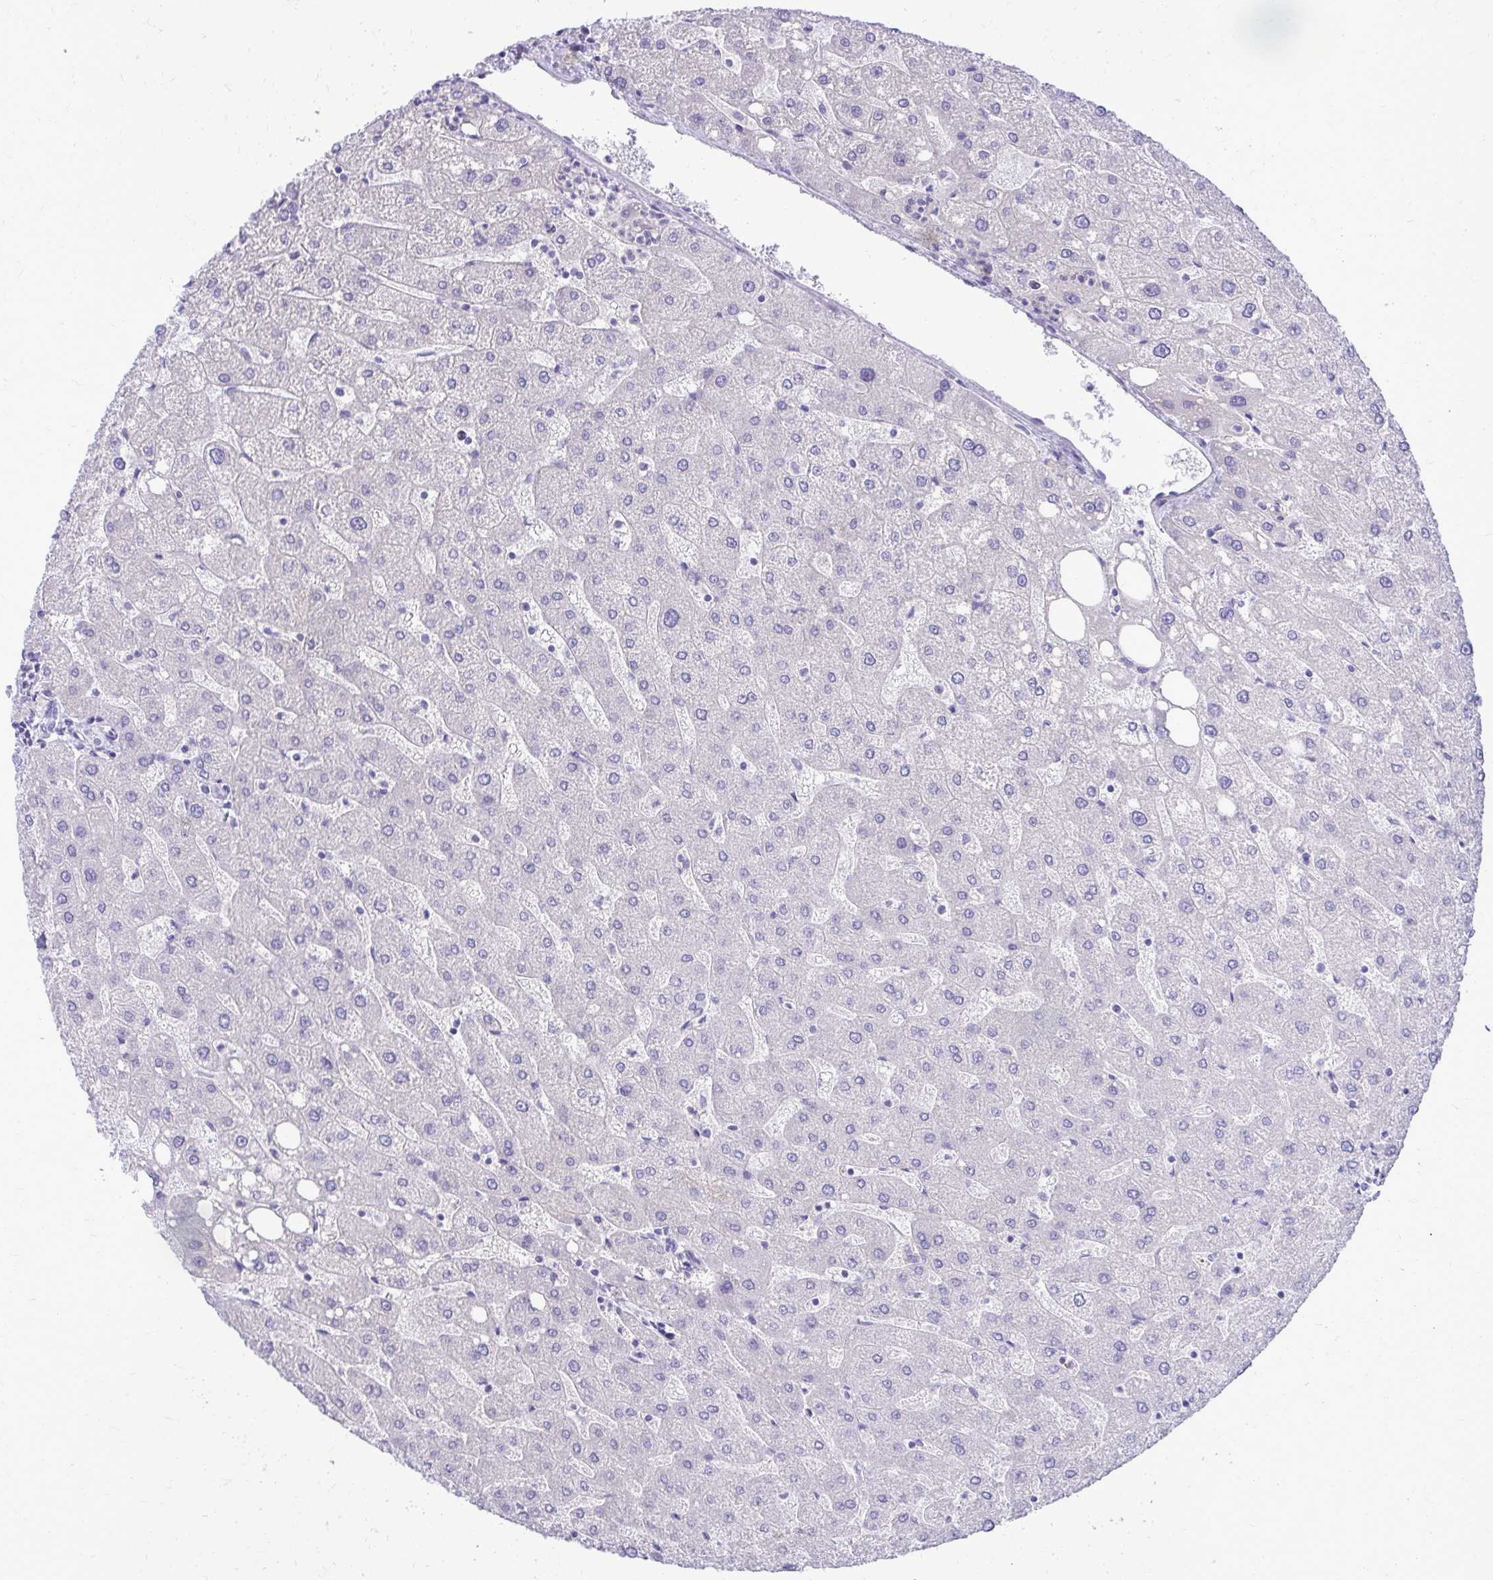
{"staining": {"intensity": "negative", "quantity": "none", "location": "none"}, "tissue": "liver", "cell_type": "Cholangiocytes", "image_type": "normal", "snomed": [{"axis": "morphology", "description": "Normal tissue, NOS"}, {"axis": "topography", "description": "Liver"}], "caption": "Image shows no significant protein expression in cholangiocytes of normal liver. (DAB (3,3'-diaminobenzidine) immunohistochemistry, high magnification).", "gene": "PELI3", "patient": {"sex": "male", "age": 67}}